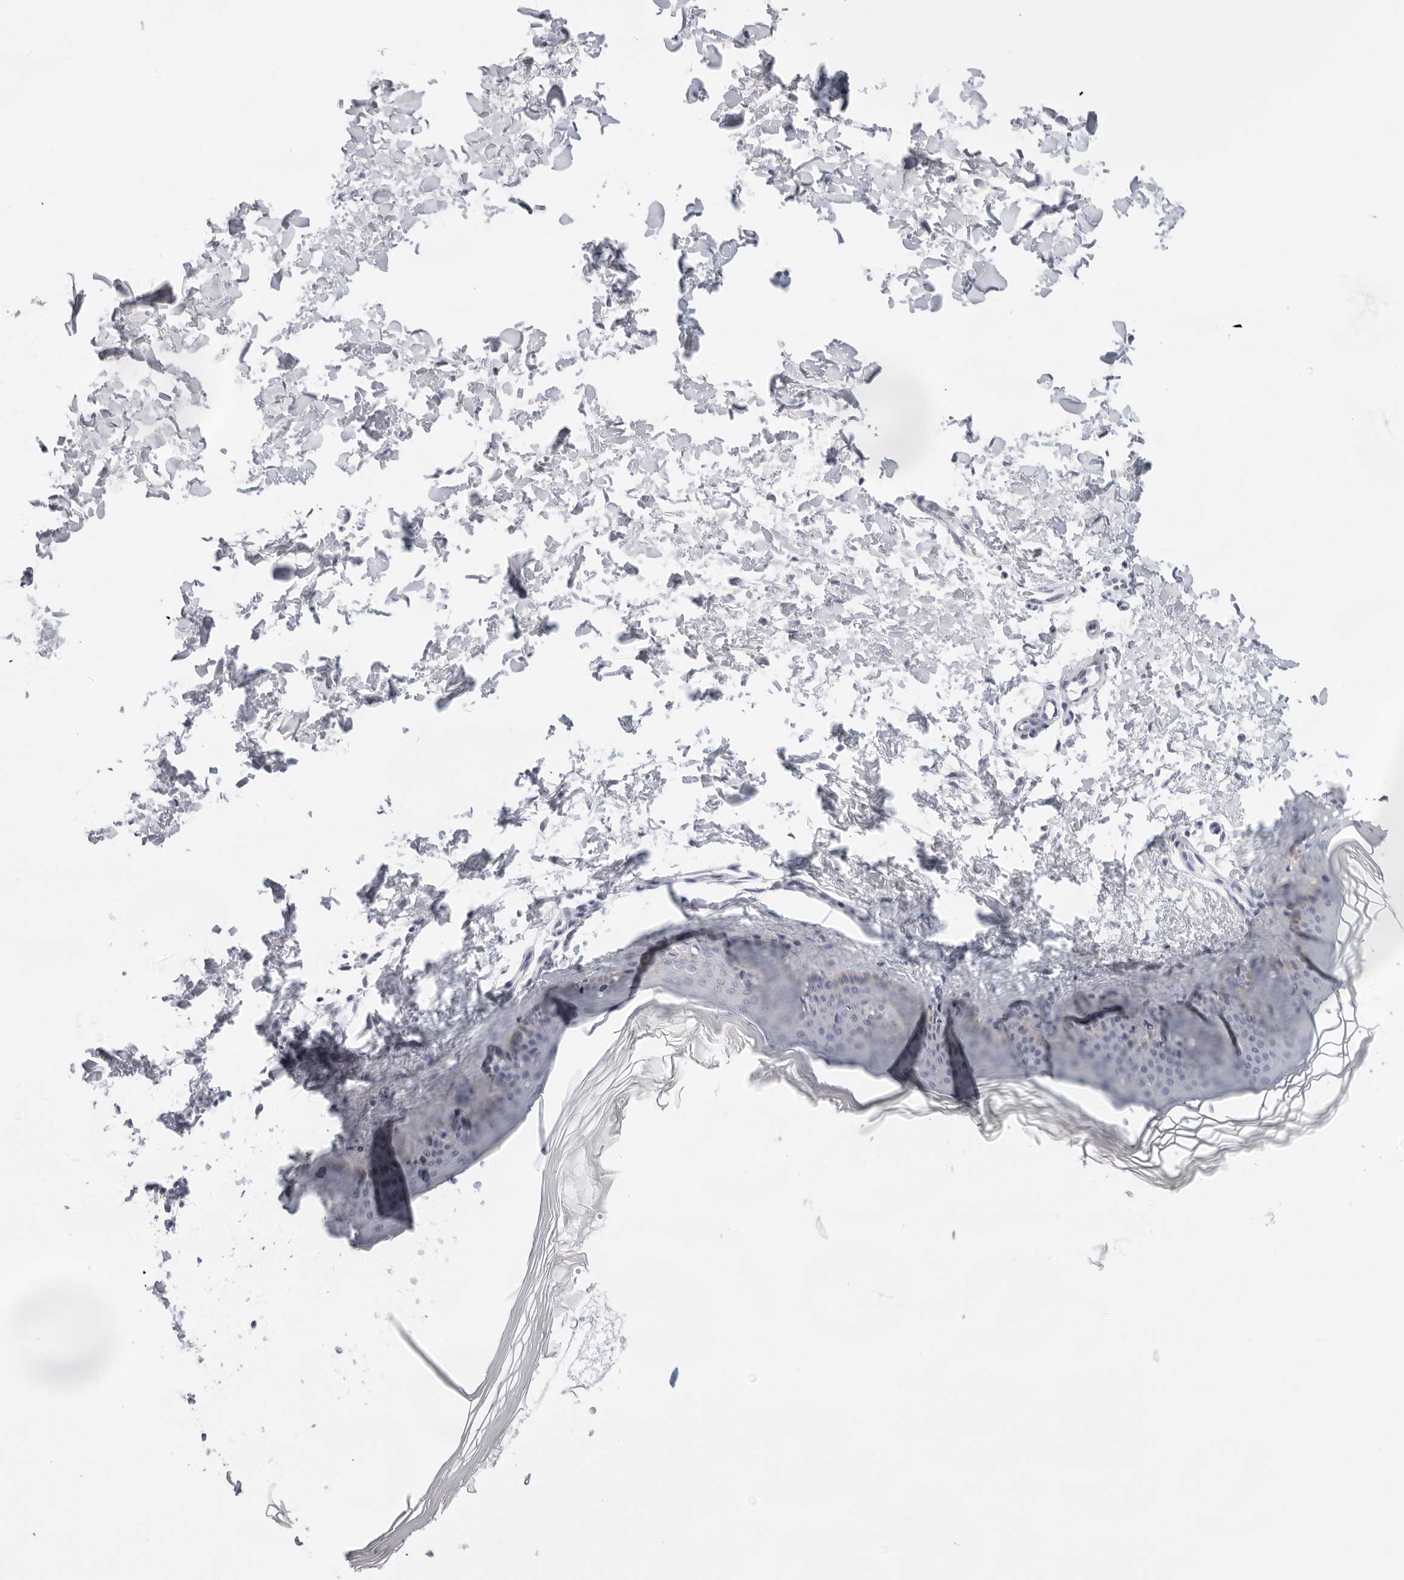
{"staining": {"intensity": "negative", "quantity": "none", "location": "none"}, "tissue": "skin", "cell_type": "Fibroblasts", "image_type": "normal", "snomed": [{"axis": "morphology", "description": "Normal tissue, NOS"}, {"axis": "topography", "description": "Skin"}], "caption": "IHC image of unremarkable skin stained for a protein (brown), which shows no expression in fibroblasts. (DAB (3,3'-diaminobenzidine) IHC, high magnification).", "gene": "CIART", "patient": {"sex": "female", "age": 27}}